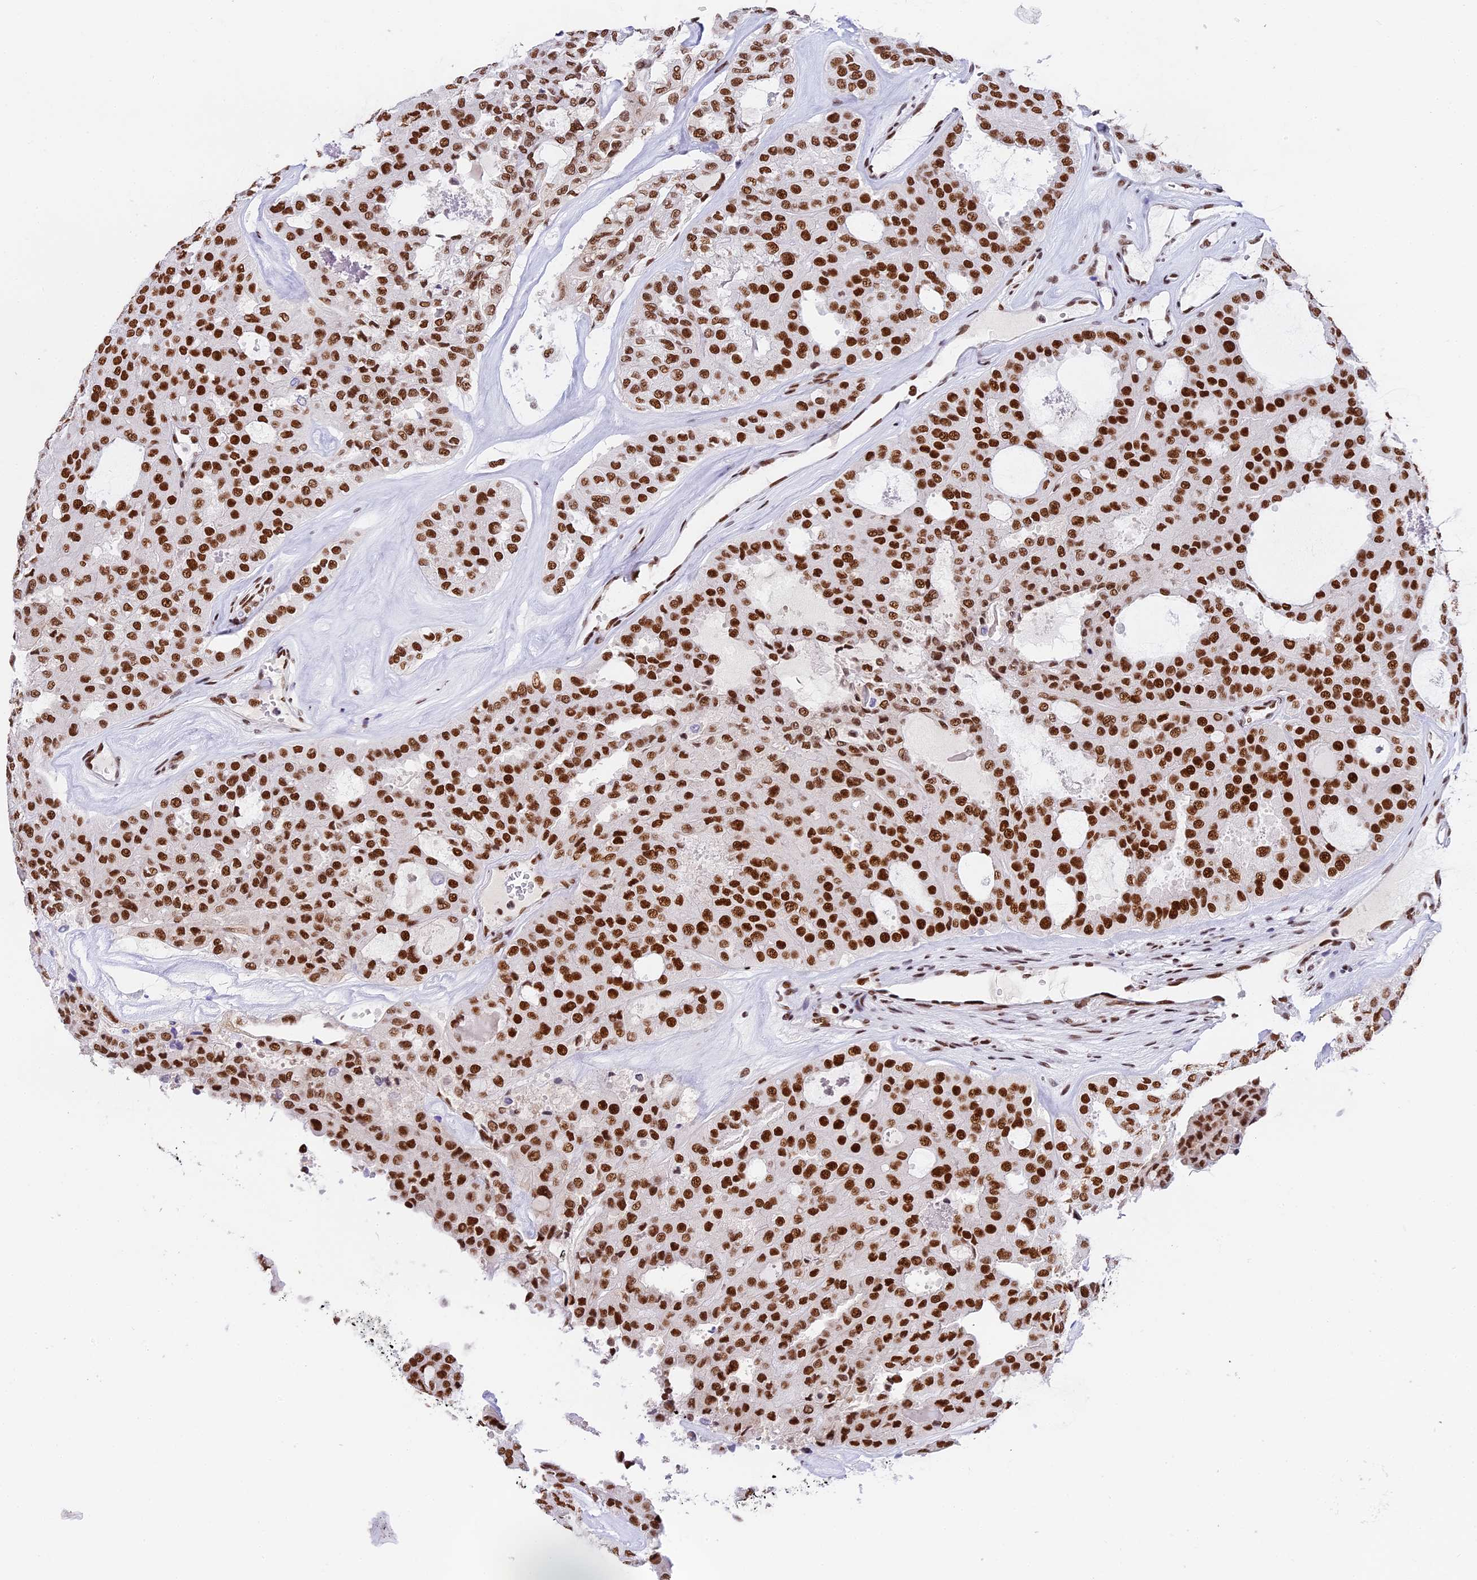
{"staining": {"intensity": "strong", "quantity": ">75%", "location": "nuclear"}, "tissue": "thyroid cancer", "cell_type": "Tumor cells", "image_type": "cancer", "snomed": [{"axis": "morphology", "description": "Follicular adenoma carcinoma, NOS"}, {"axis": "topography", "description": "Thyroid gland"}], "caption": "Strong nuclear positivity for a protein is appreciated in approximately >75% of tumor cells of thyroid cancer (follicular adenoma carcinoma) using immunohistochemistry (IHC).", "gene": "SBNO1", "patient": {"sex": "male", "age": 75}}